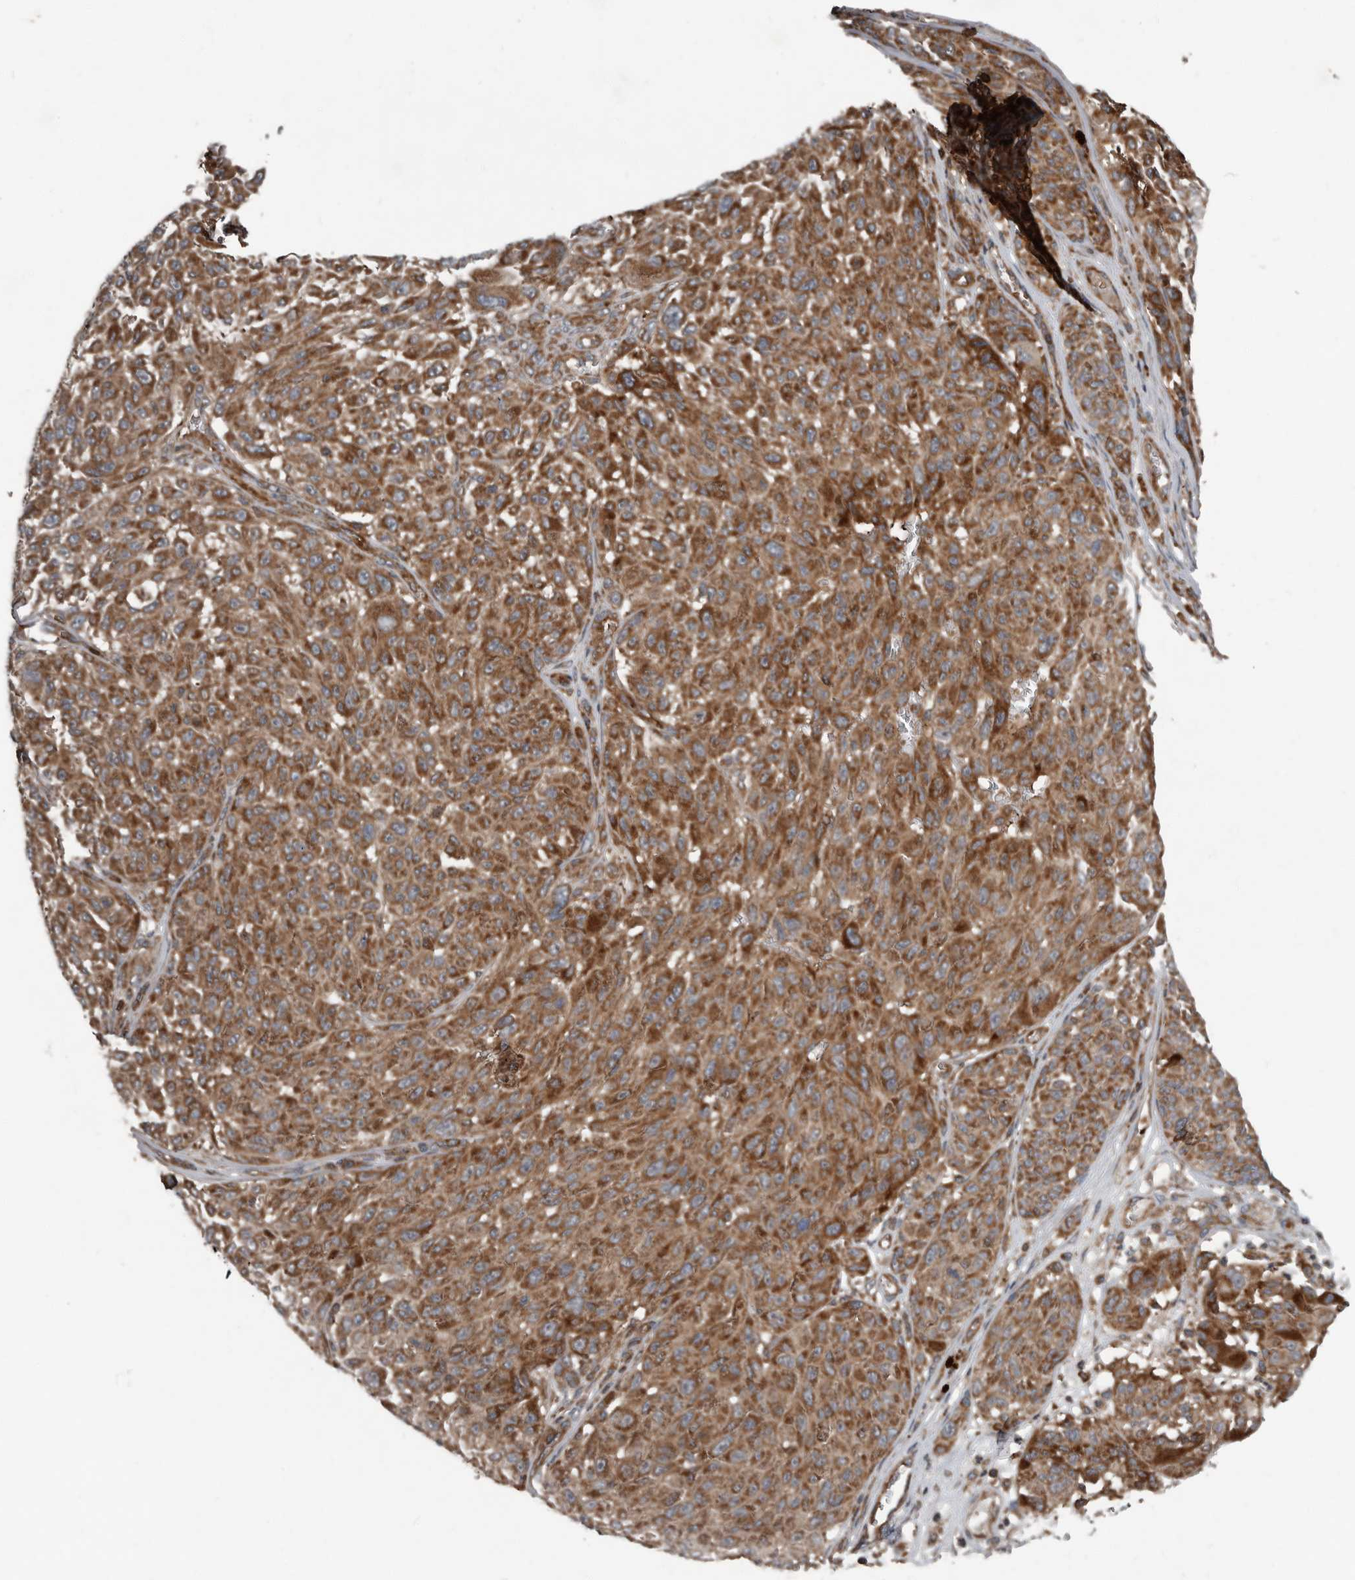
{"staining": {"intensity": "moderate", "quantity": ">75%", "location": "cytoplasmic/membranous"}, "tissue": "melanoma", "cell_type": "Tumor cells", "image_type": "cancer", "snomed": [{"axis": "morphology", "description": "Malignant melanoma, NOS"}, {"axis": "topography", "description": "Skin"}], "caption": "This is an image of immunohistochemistry (IHC) staining of malignant melanoma, which shows moderate positivity in the cytoplasmic/membranous of tumor cells.", "gene": "FBXO31", "patient": {"sex": "male", "age": 83}}